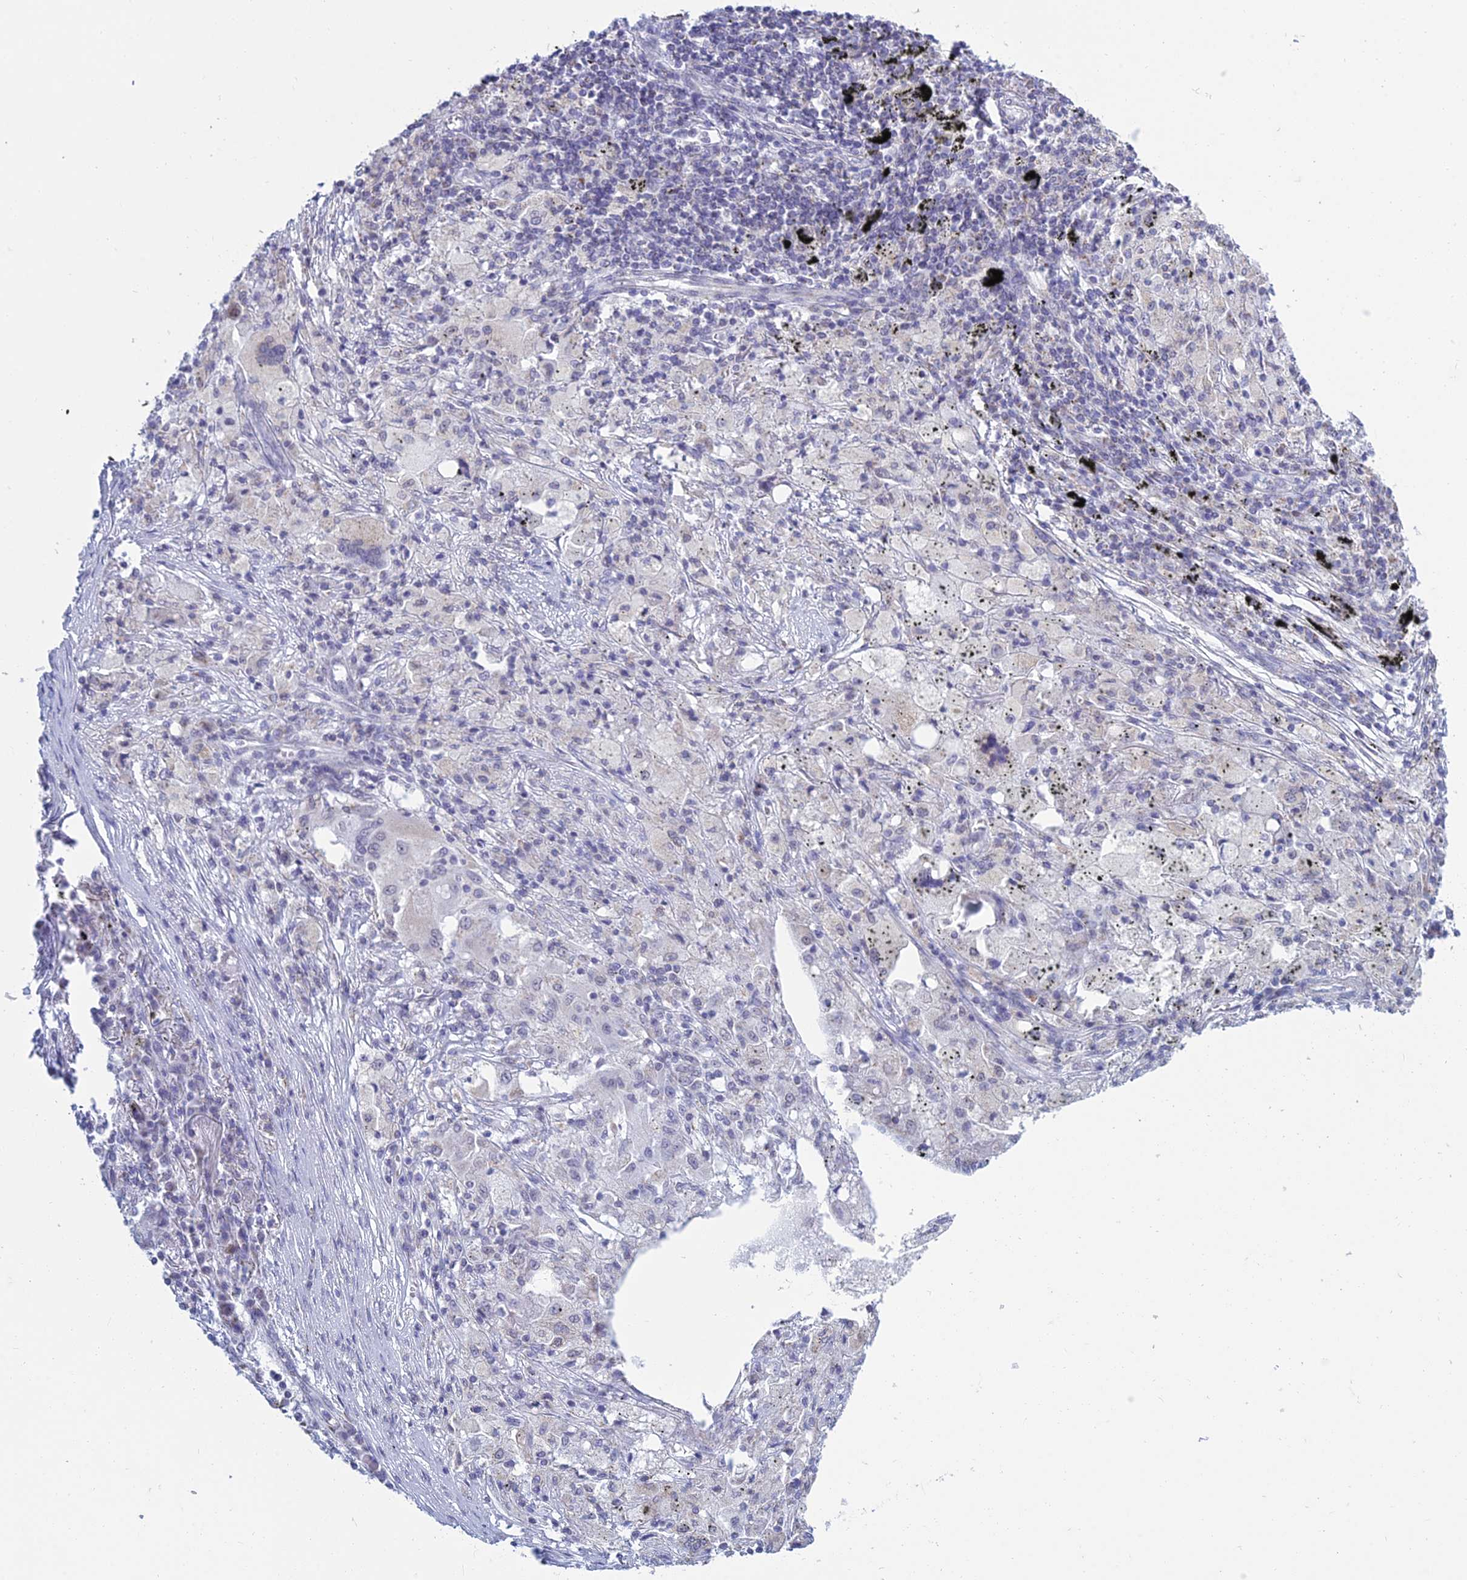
{"staining": {"intensity": "negative", "quantity": "none", "location": "none"}, "tissue": "lung cancer", "cell_type": "Tumor cells", "image_type": "cancer", "snomed": [{"axis": "morphology", "description": "Squamous cell carcinoma, NOS"}, {"axis": "topography", "description": "Lung"}], "caption": "A high-resolution image shows IHC staining of lung squamous cell carcinoma, which exhibits no significant positivity in tumor cells. The staining is performed using DAB (3,3'-diaminobenzidine) brown chromogen with nuclei counter-stained in using hematoxylin.", "gene": "KLF14", "patient": {"sex": "female", "age": 63}}